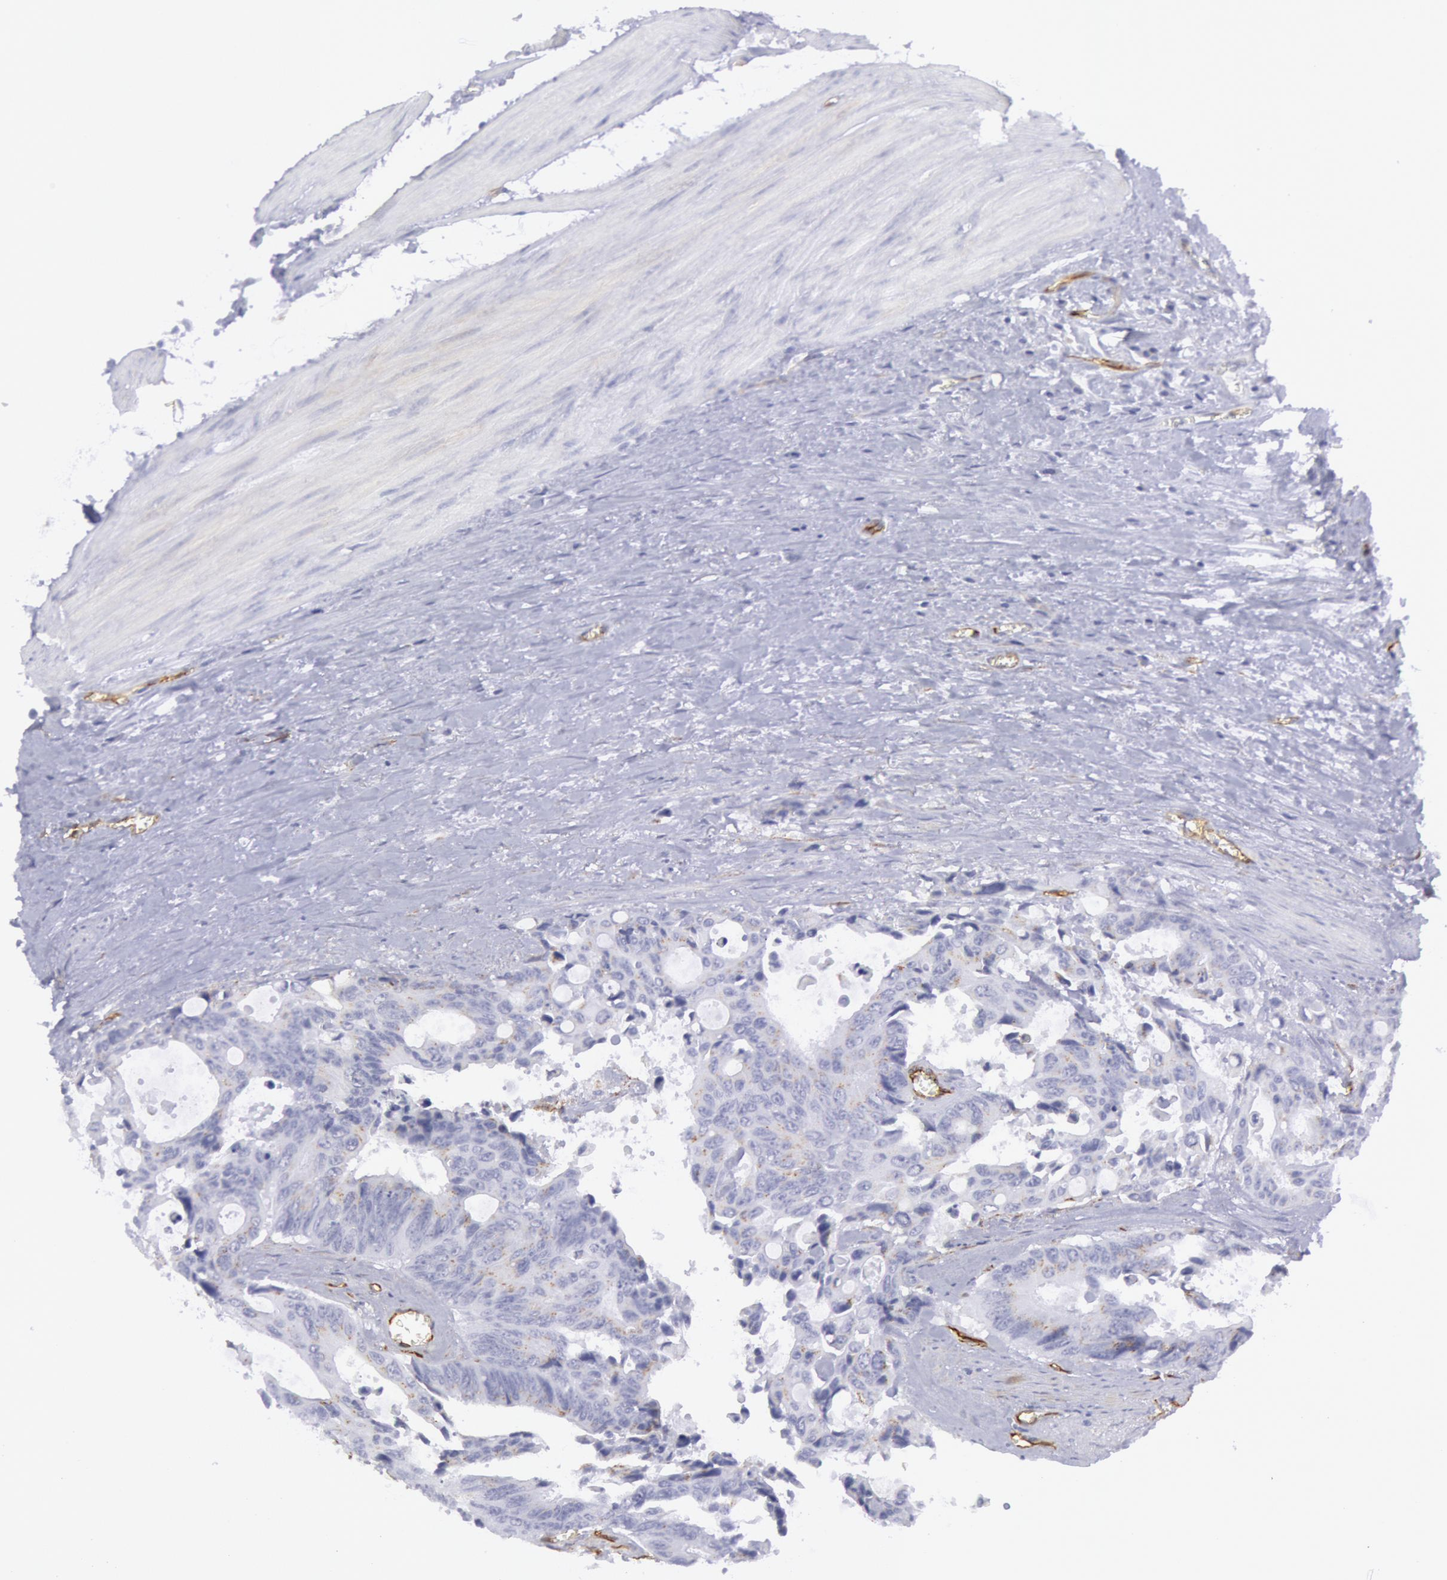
{"staining": {"intensity": "negative", "quantity": "none", "location": "none"}, "tissue": "colorectal cancer", "cell_type": "Tumor cells", "image_type": "cancer", "snomed": [{"axis": "morphology", "description": "Adenocarcinoma, NOS"}, {"axis": "topography", "description": "Rectum"}], "caption": "Human adenocarcinoma (colorectal) stained for a protein using immunohistochemistry reveals no staining in tumor cells.", "gene": "CDH13", "patient": {"sex": "male", "age": 76}}